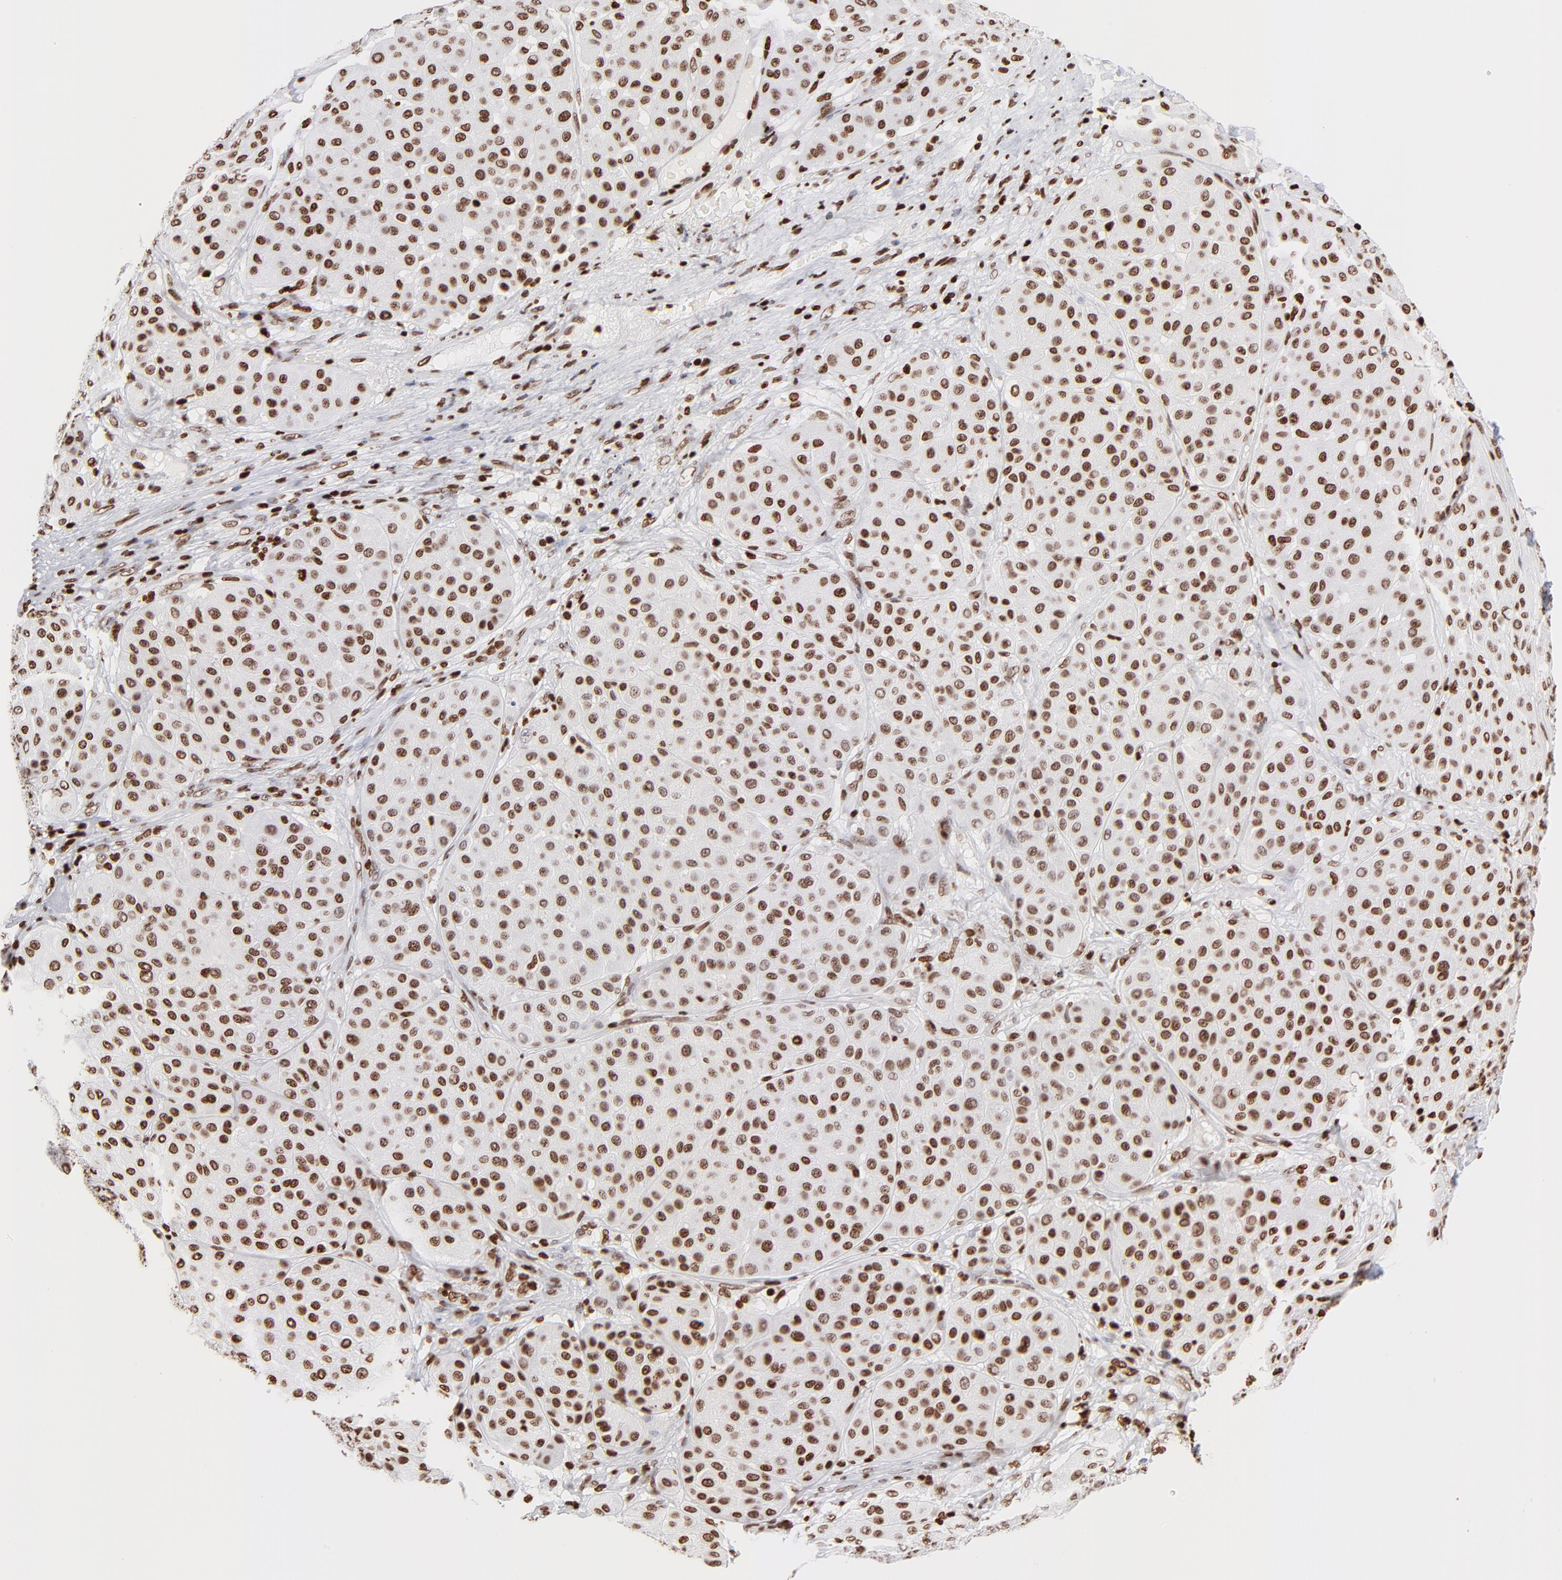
{"staining": {"intensity": "strong", "quantity": ">75%", "location": "nuclear"}, "tissue": "melanoma", "cell_type": "Tumor cells", "image_type": "cancer", "snomed": [{"axis": "morphology", "description": "Normal tissue, NOS"}, {"axis": "morphology", "description": "Malignant melanoma, Metastatic site"}, {"axis": "topography", "description": "Skin"}], "caption": "Malignant melanoma (metastatic site) stained with DAB (3,3'-diaminobenzidine) IHC exhibits high levels of strong nuclear staining in about >75% of tumor cells.", "gene": "RTL4", "patient": {"sex": "male", "age": 41}}